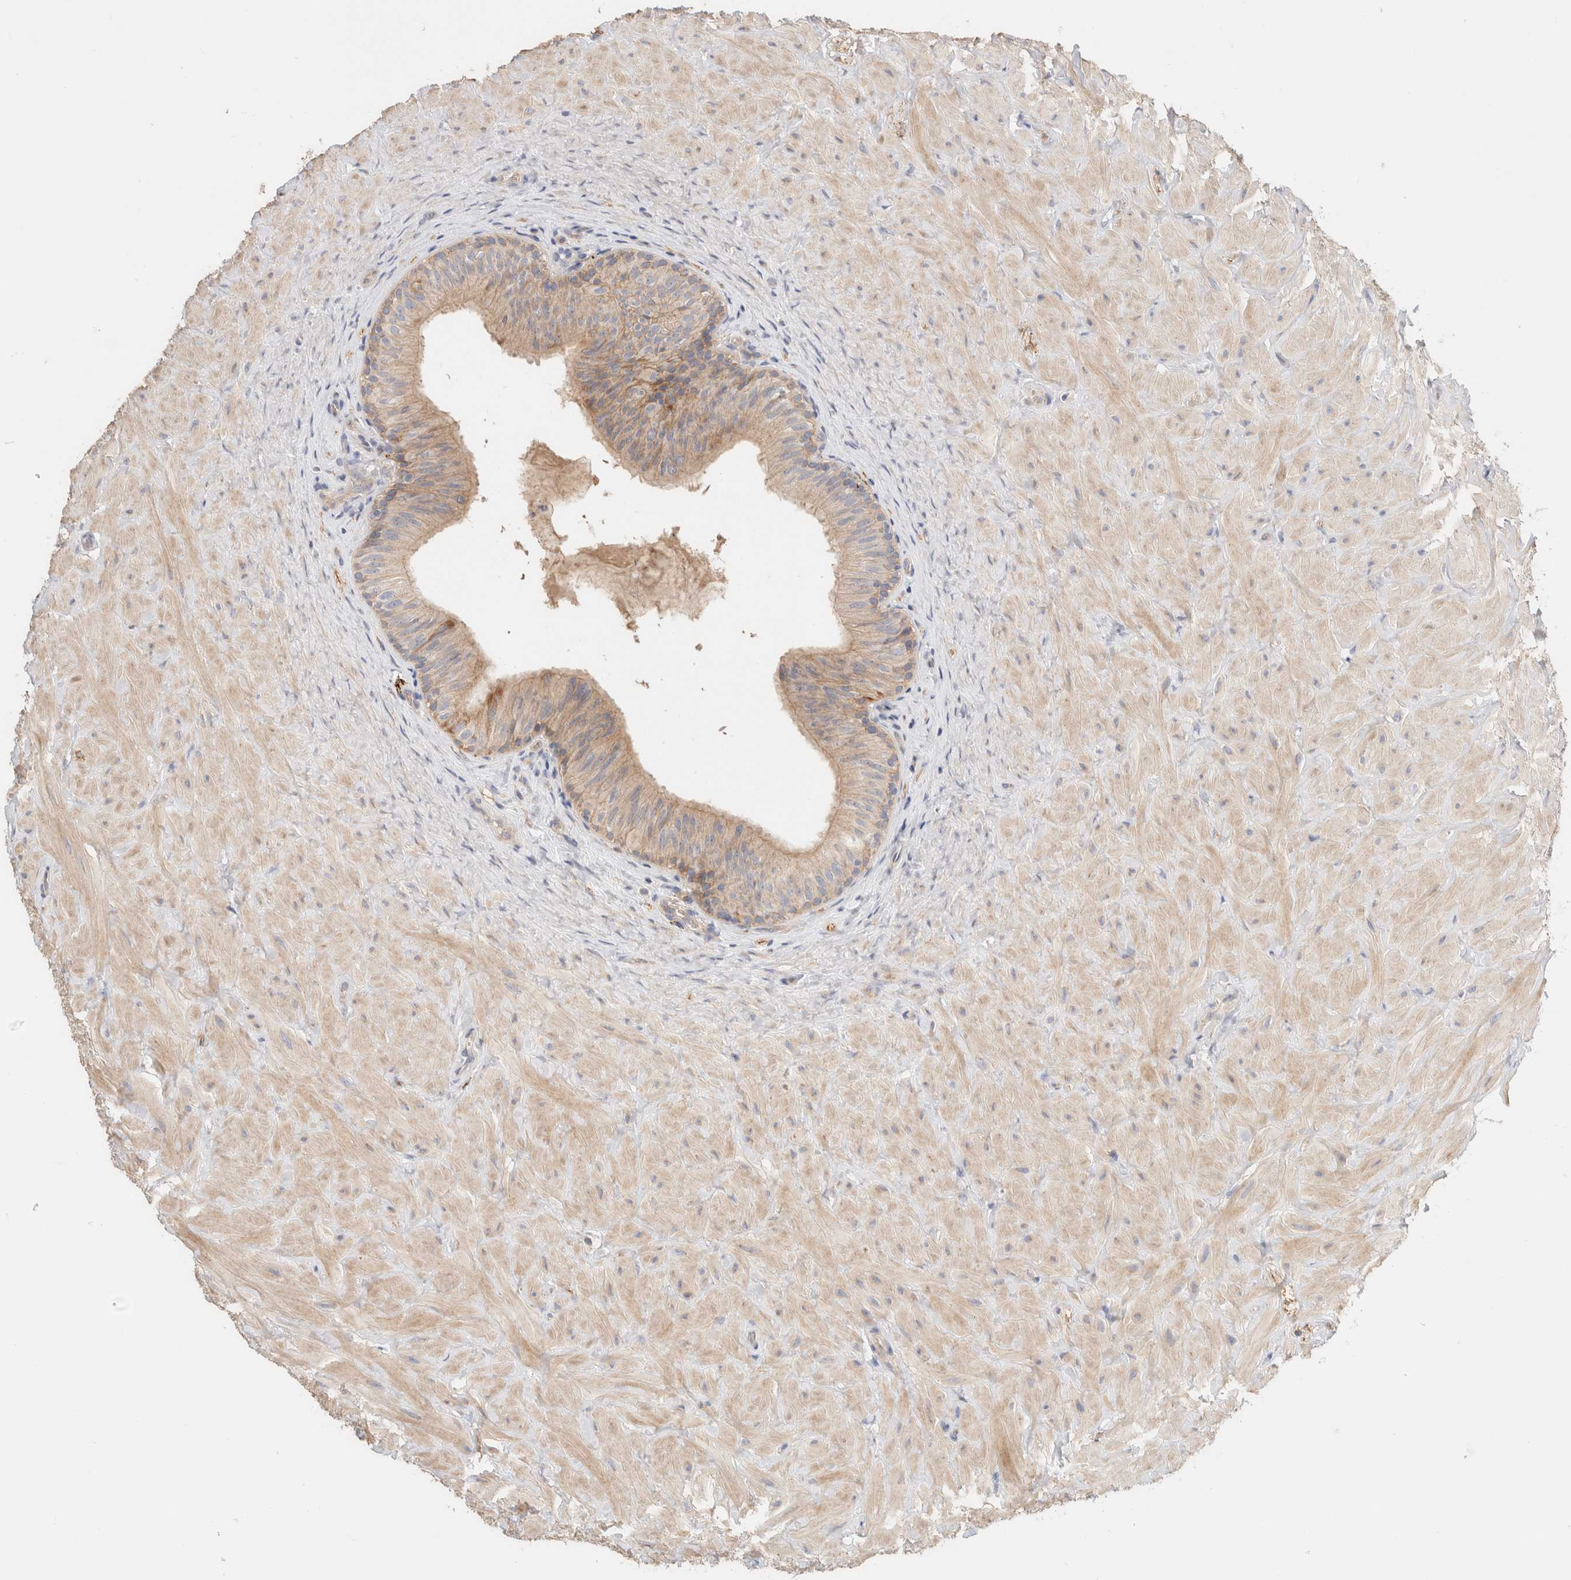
{"staining": {"intensity": "weak", "quantity": ">75%", "location": "cytoplasmic/membranous"}, "tissue": "epididymis", "cell_type": "Glandular cells", "image_type": "normal", "snomed": [{"axis": "morphology", "description": "Normal tissue, NOS"}, {"axis": "topography", "description": "Soft tissue"}, {"axis": "topography", "description": "Epididymis"}], "caption": "Glandular cells demonstrate low levels of weak cytoplasmic/membranous expression in about >75% of cells in benign human epididymis.", "gene": "B3GNTL1", "patient": {"sex": "male", "age": 26}}